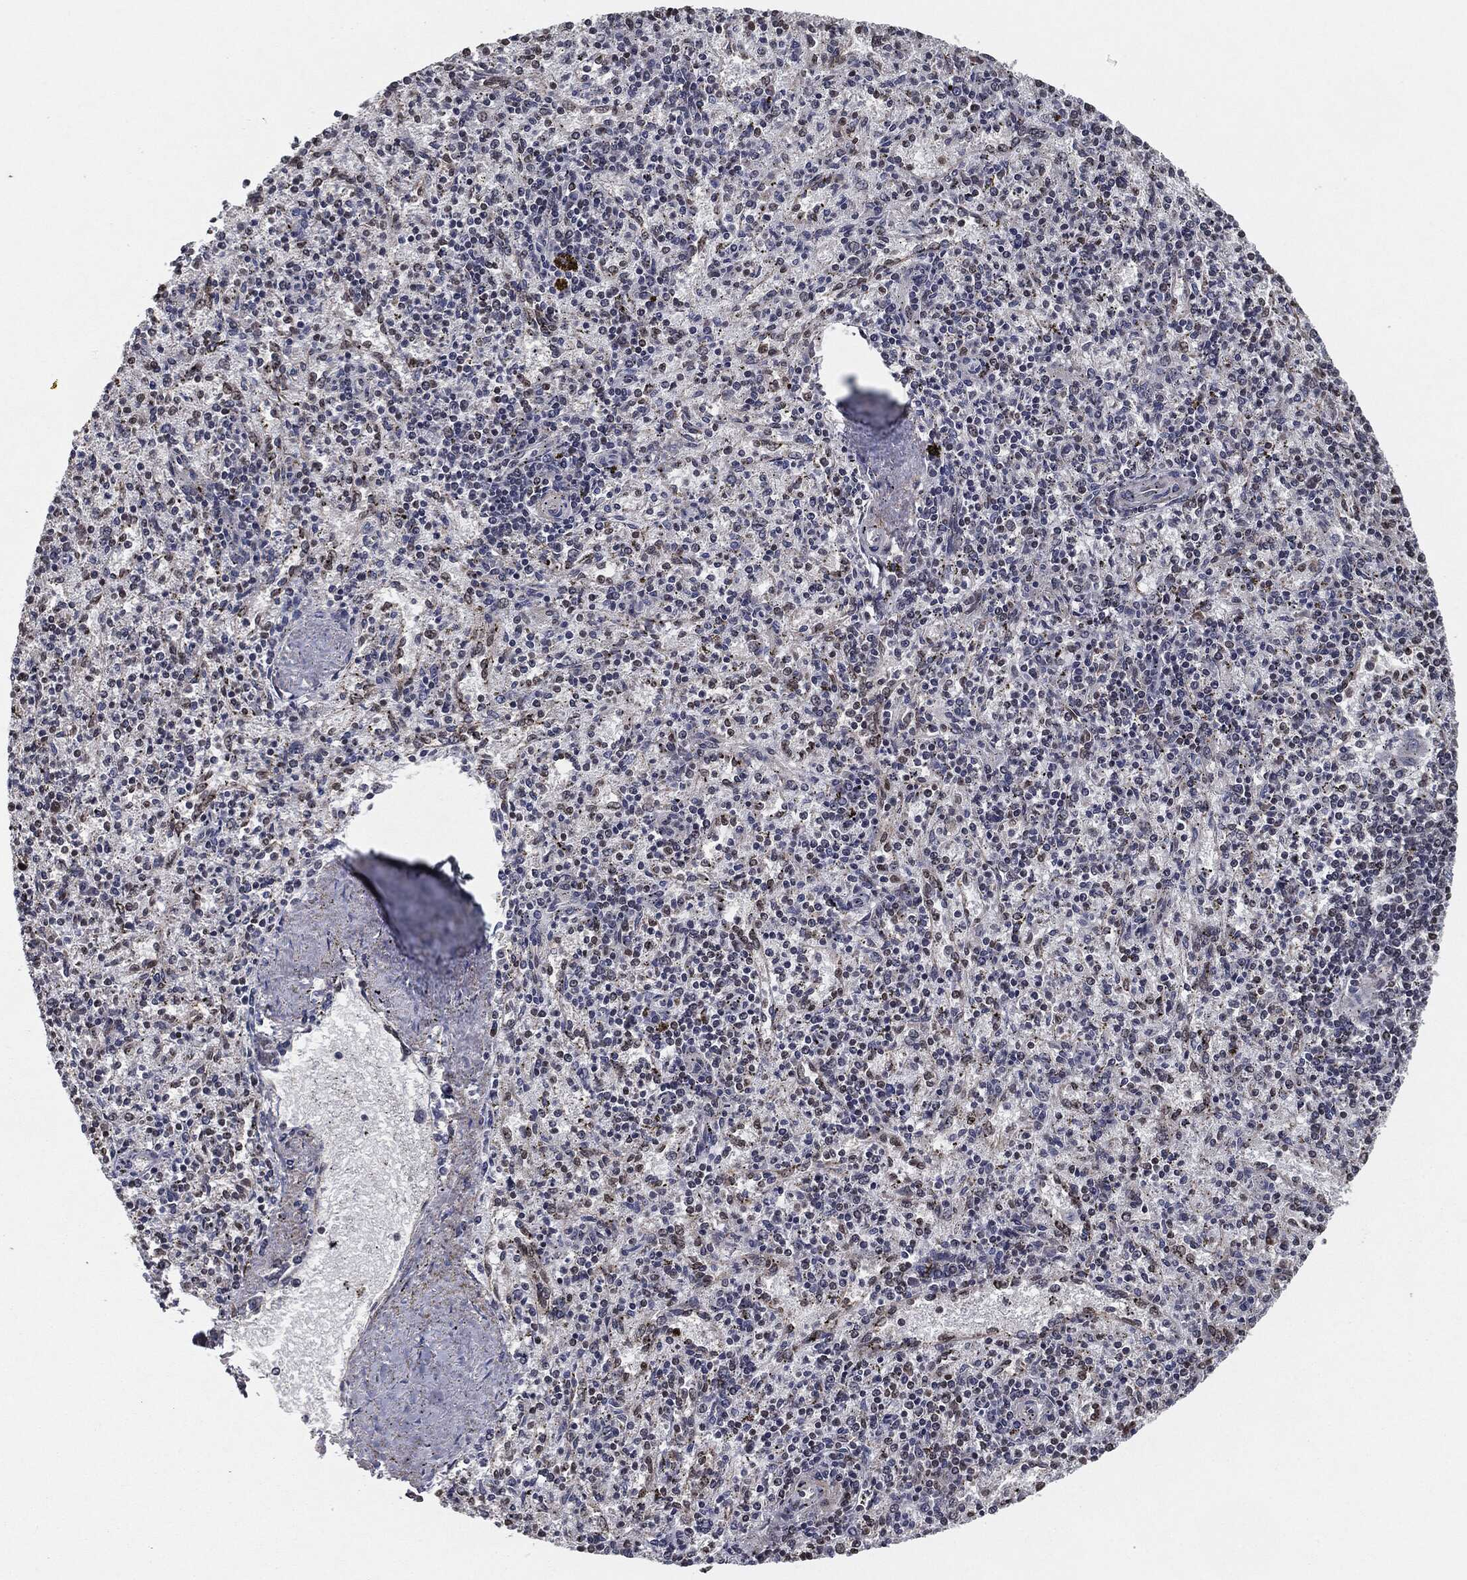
{"staining": {"intensity": "weak", "quantity": "<25%", "location": "nuclear"}, "tissue": "spleen", "cell_type": "Cells in red pulp", "image_type": "normal", "snomed": [{"axis": "morphology", "description": "Normal tissue, NOS"}, {"axis": "topography", "description": "Spleen"}], "caption": "Photomicrograph shows no significant protein positivity in cells in red pulp of normal spleen. (Immunohistochemistry, brightfield microscopy, high magnification).", "gene": "CHCHD2", "patient": {"sex": "female", "age": 37}}